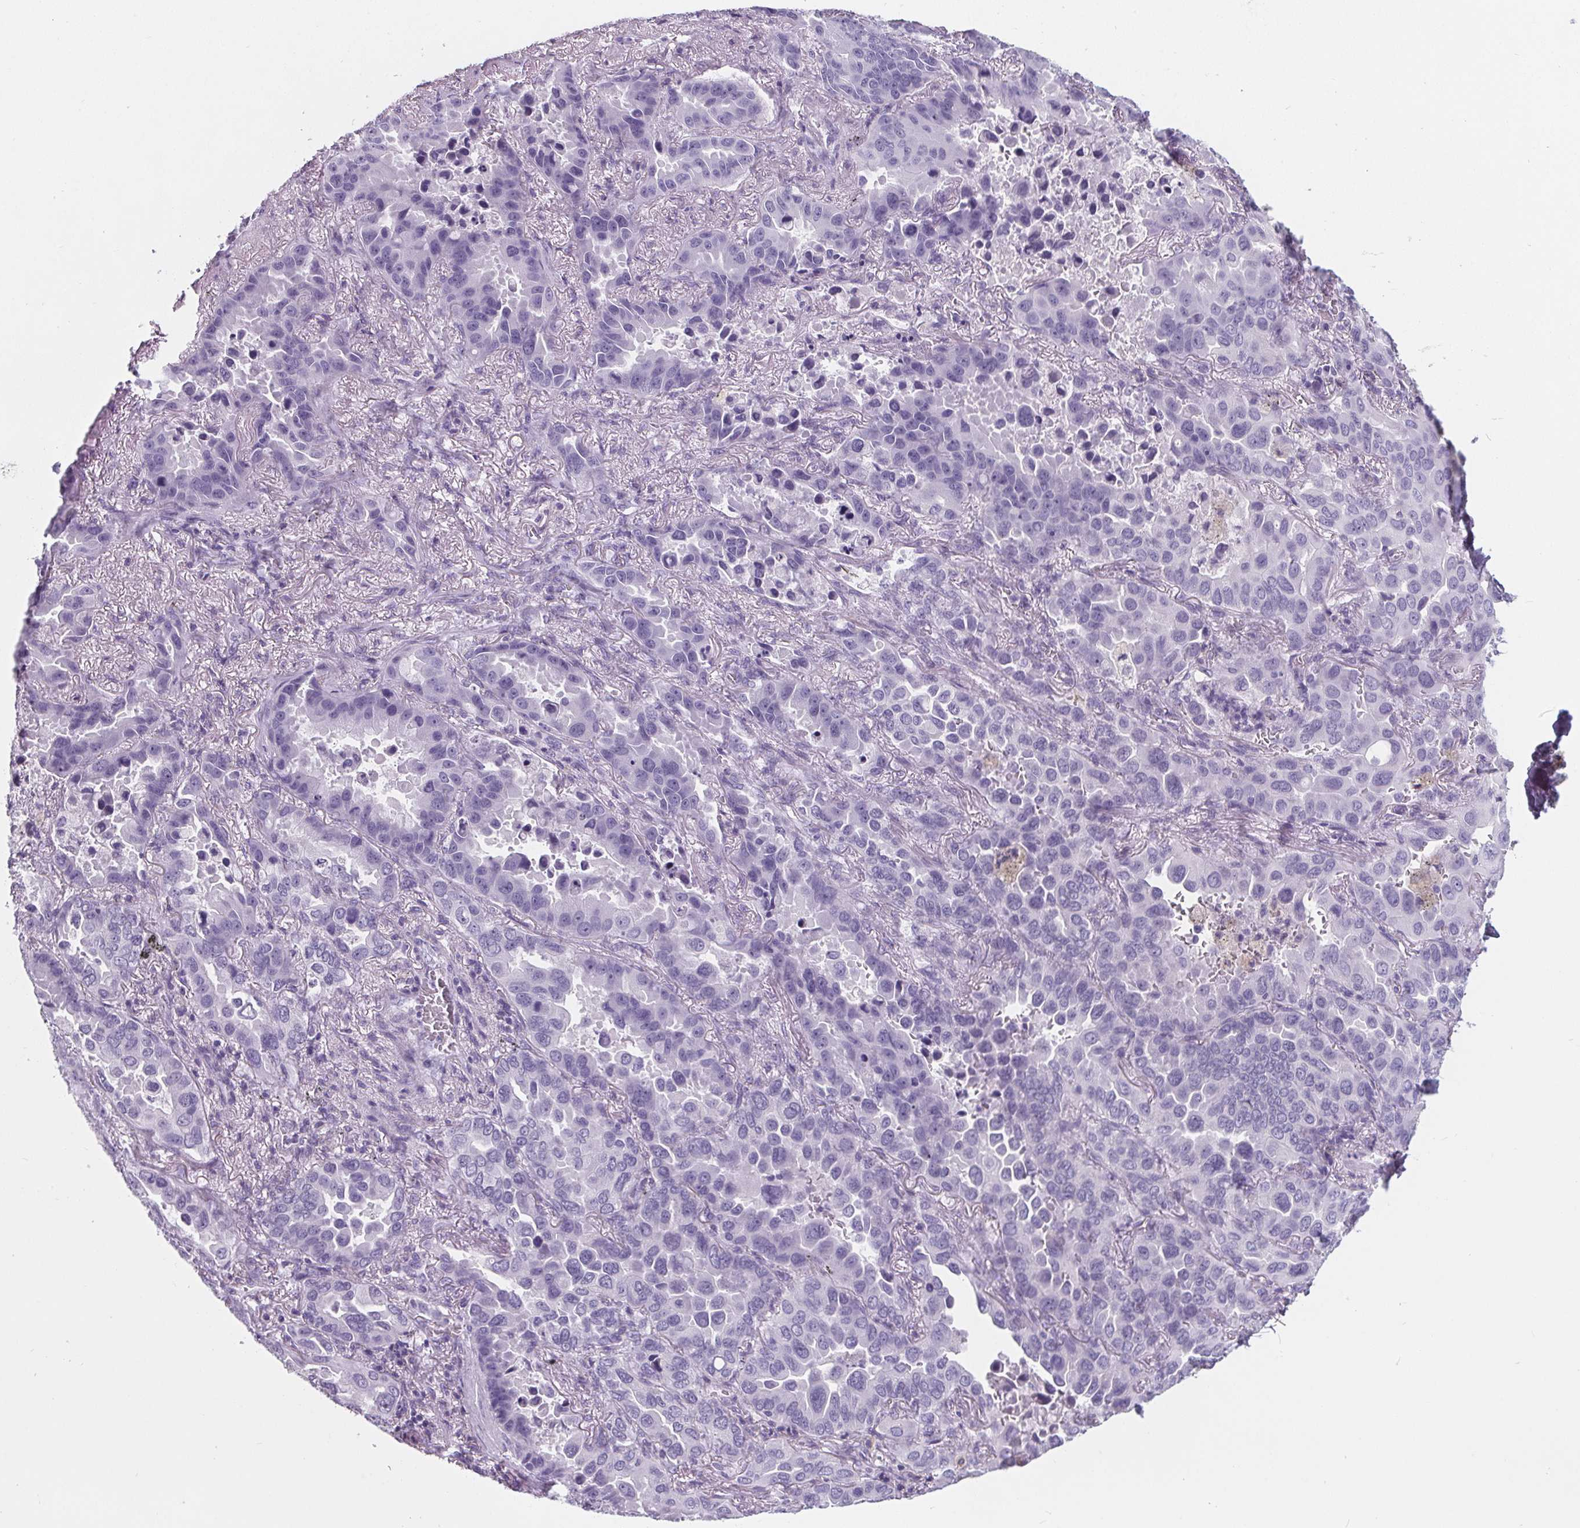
{"staining": {"intensity": "negative", "quantity": "none", "location": "none"}, "tissue": "lung cancer", "cell_type": "Tumor cells", "image_type": "cancer", "snomed": [{"axis": "morphology", "description": "Adenocarcinoma, NOS"}, {"axis": "topography", "description": "Lung"}], "caption": "A high-resolution photomicrograph shows immunohistochemistry (IHC) staining of lung cancer, which displays no significant staining in tumor cells. (IHC, brightfield microscopy, high magnification).", "gene": "ADRB1", "patient": {"sex": "male", "age": 64}}